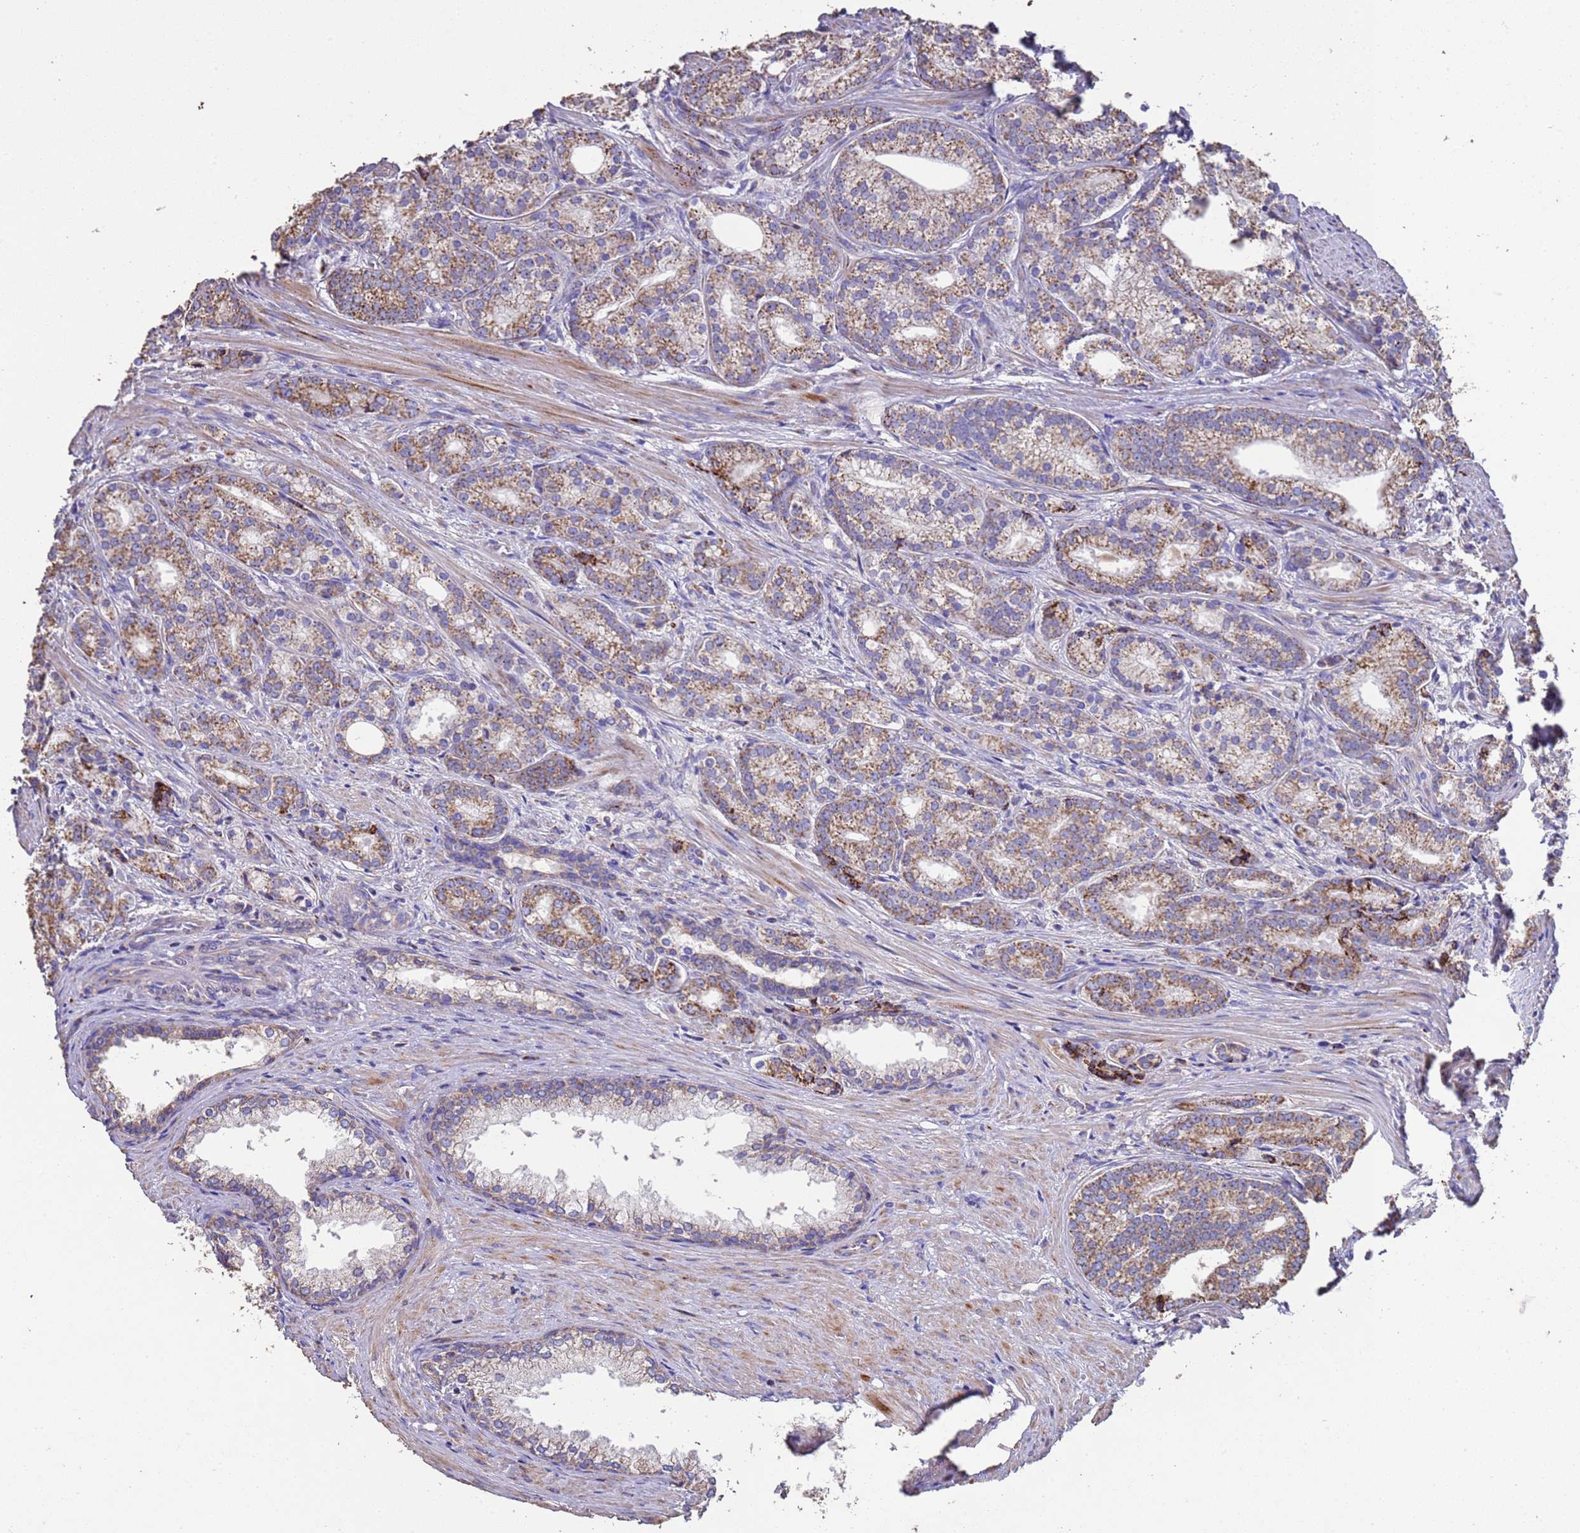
{"staining": {"intensity": "moderate", "quantity": ">75%", "location": "cytoplasmic/membranous"}, "tissue": "prostate cancer", "cell_type": "Tumor cells", "image_type": "cancer", "snomed": [{"axis": "morphology", "description": "Adenocarcinoma, Low grade"}, {"axis": "topography", "description": "Prostate"}], "caption": "Protein analysis of prostate cancer tissue demonstrates moderate cytoplasmic/membranous positivity in about >75% of tumor cells.", "gene": "ZNFX1", "patient": {"sex": "male", "age": 71}}